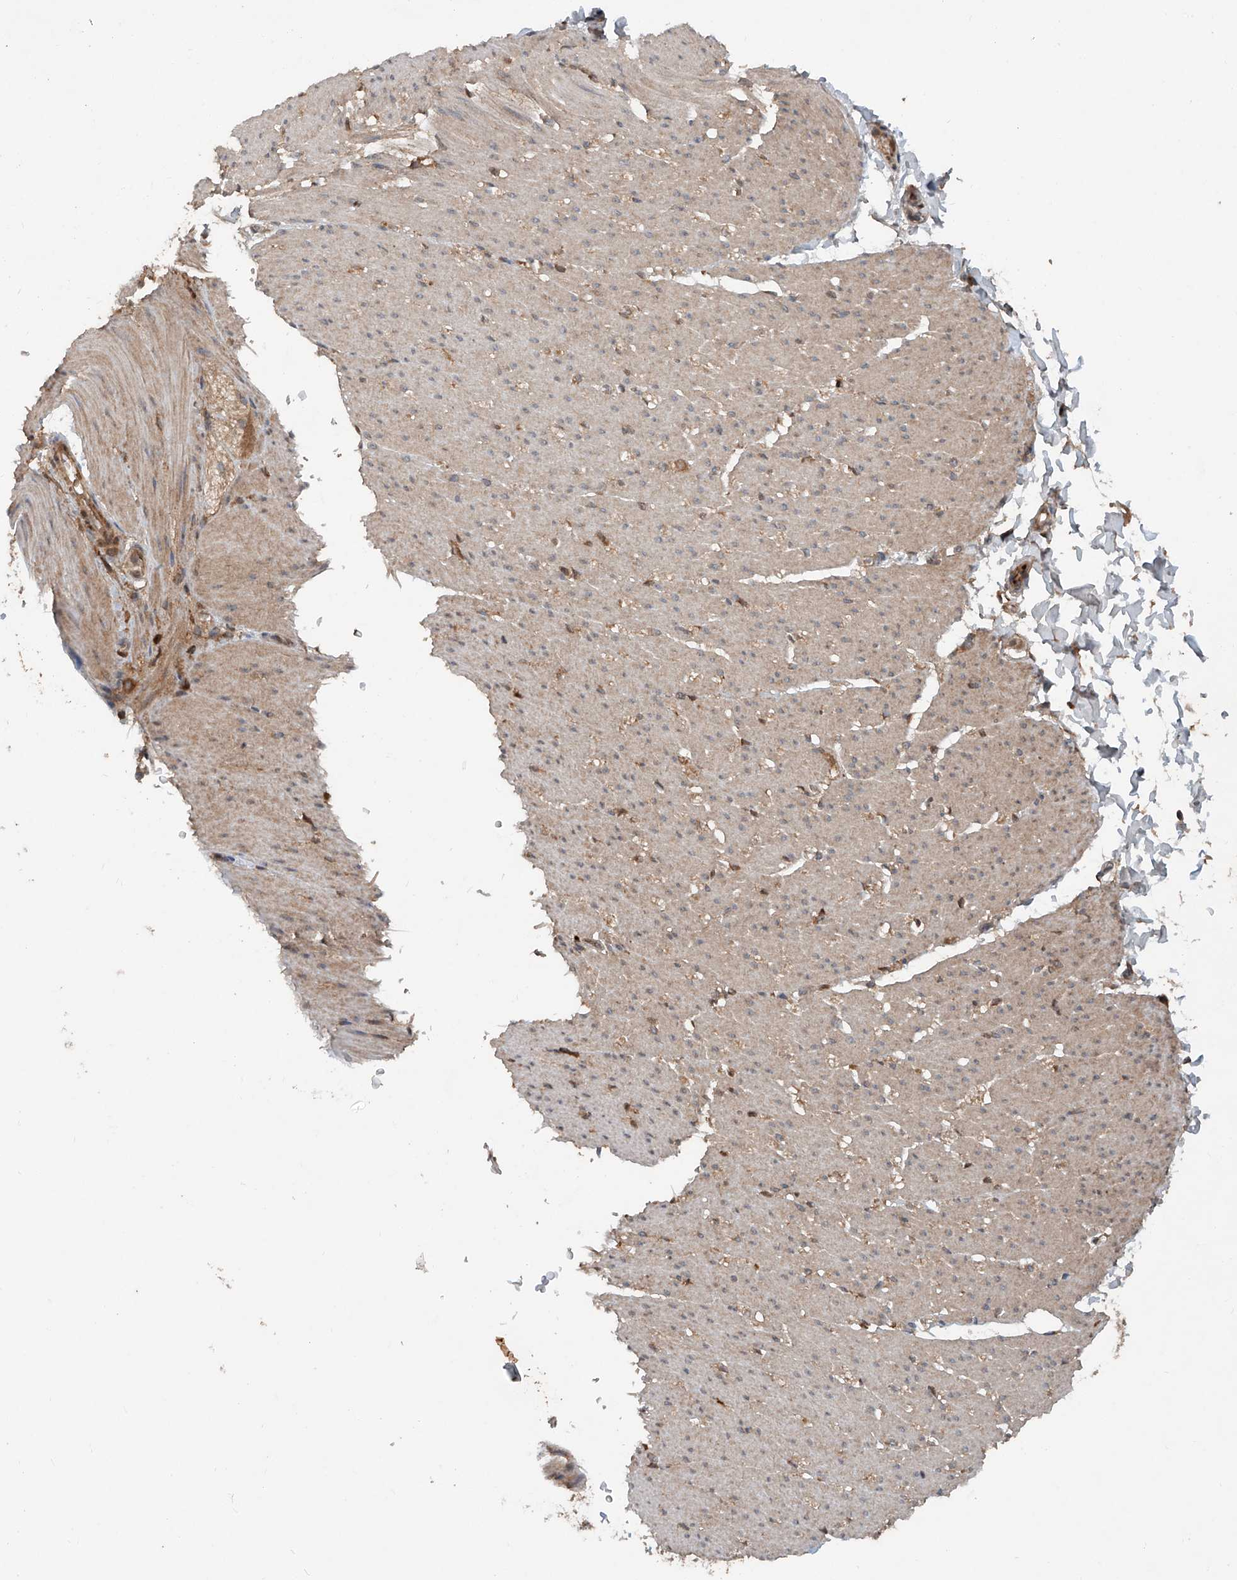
{"staining": {"intensity": "weak", "quantity": ">75%", "location": "cytoplasmic/membranous"}, "tissue": "smooth muscle", "cell_type": "Smooth muscle cells", "image_type": "normal", "snomed": [{"axis": "morphology", "description": "Normal tissue, NOS"}, {"axis": "morphology", "description": "Adenocarcinoma, NOS"}, {"axis": "topography", "description": "Colon"}, {"axis": "topography", "description": "Peripheral nerve tissue"}], "caption": "Immunohistochemical staining of benign human smooth muscle displays weak cytoplasmic/membranous protein staining in approximately >75% of smooth muscle cells.", "gene": "ADAM23", "patient": {"sex": "male", "age": 14}}